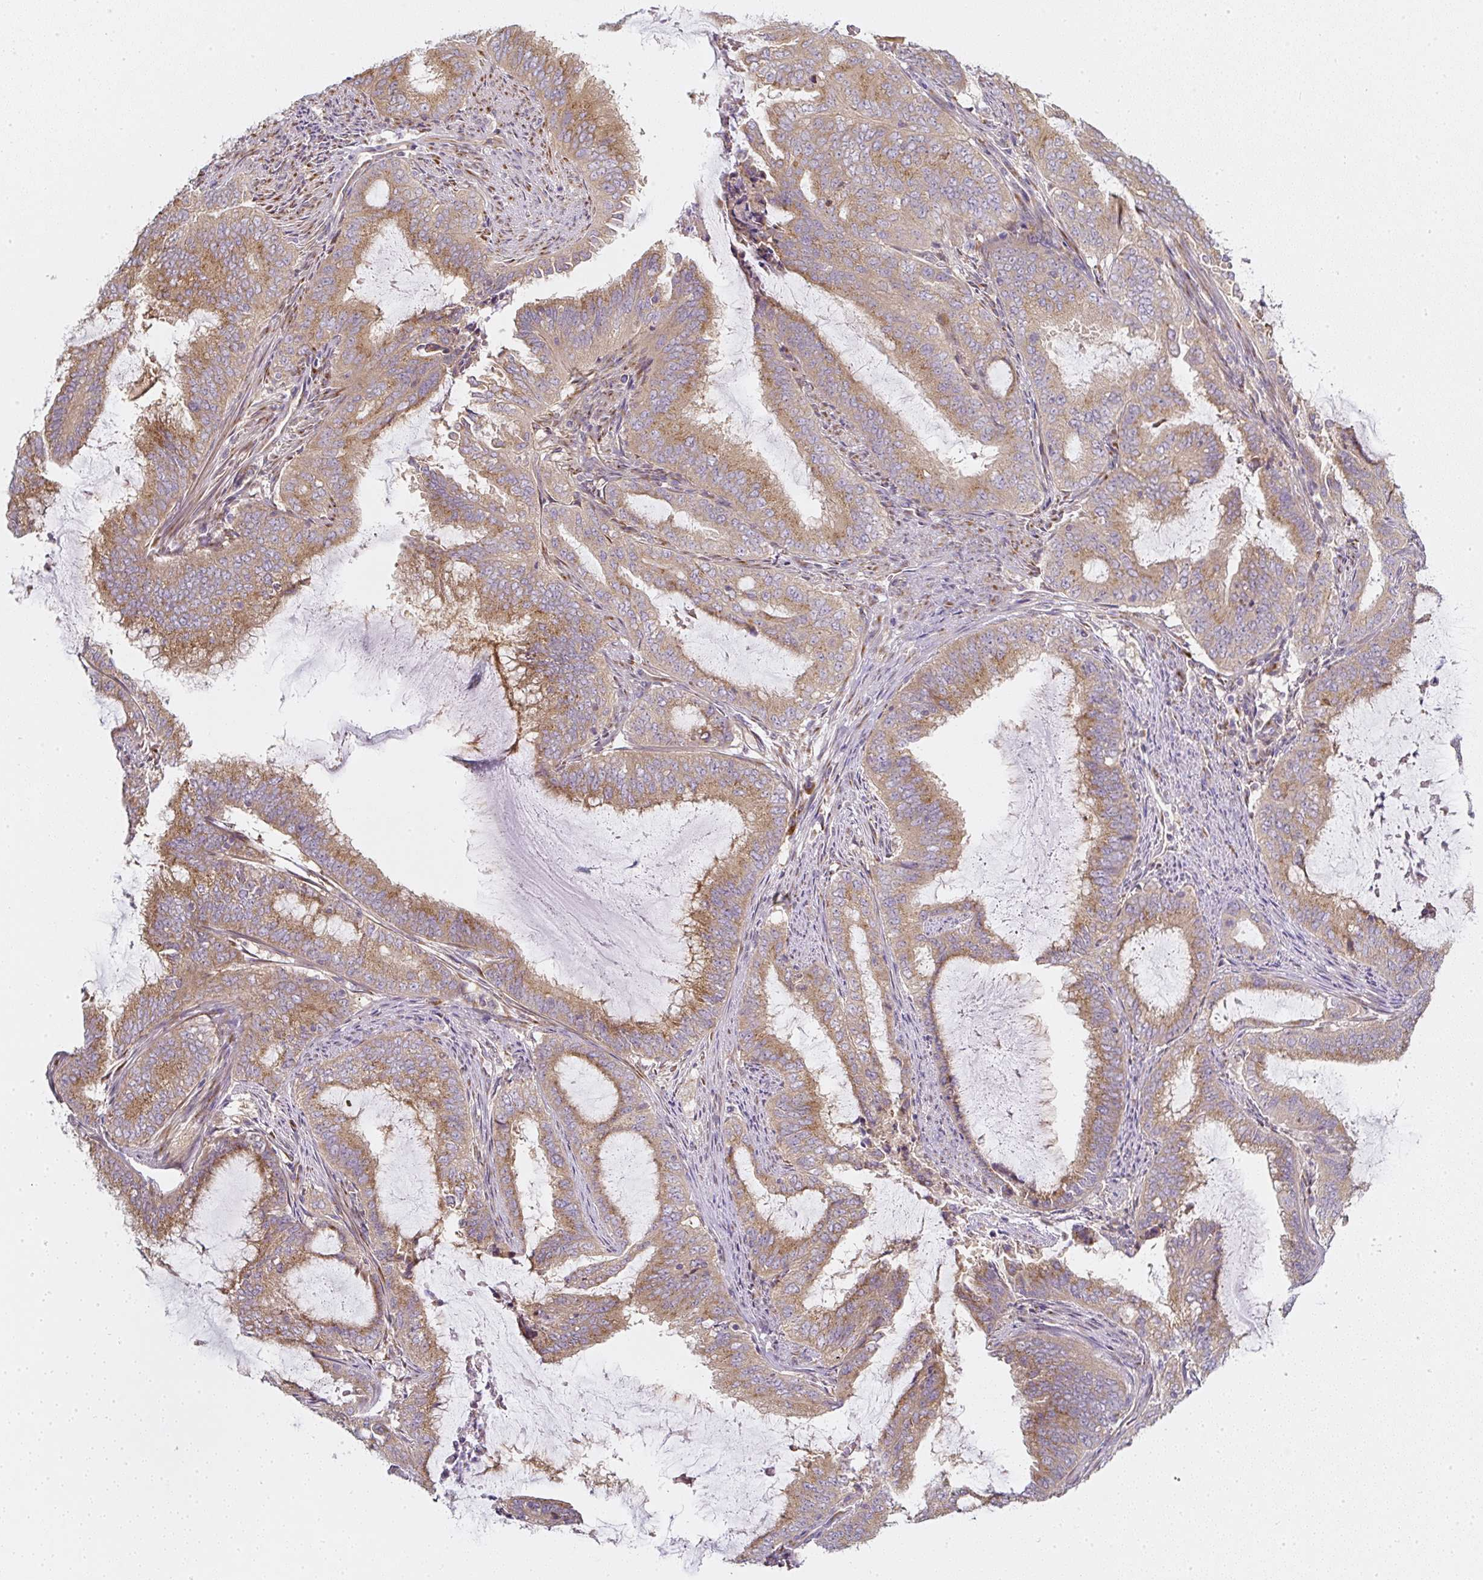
{"staining": {"intensity": "moderate", "quantity": ">75%", "location": "cytoplasmic/membranous"}, "tissue": "endometrial cancer", "cell_type": "Tumor cells", "image_type": "cancer", "snomed": [{"axis": "morphology", "description": "Adenocarcinoma, NOS"}, {"axis": "topography", "description": "Endometrium"}], "caption": "Protein expression analysis of human endometrial cancer (adenocarcinoma) reveals moderate cytoplasmic/membranous expression in approximately >75% of tumor cells.", "gene": "MLX", "patient": {"sex": "female", "age": 51}}